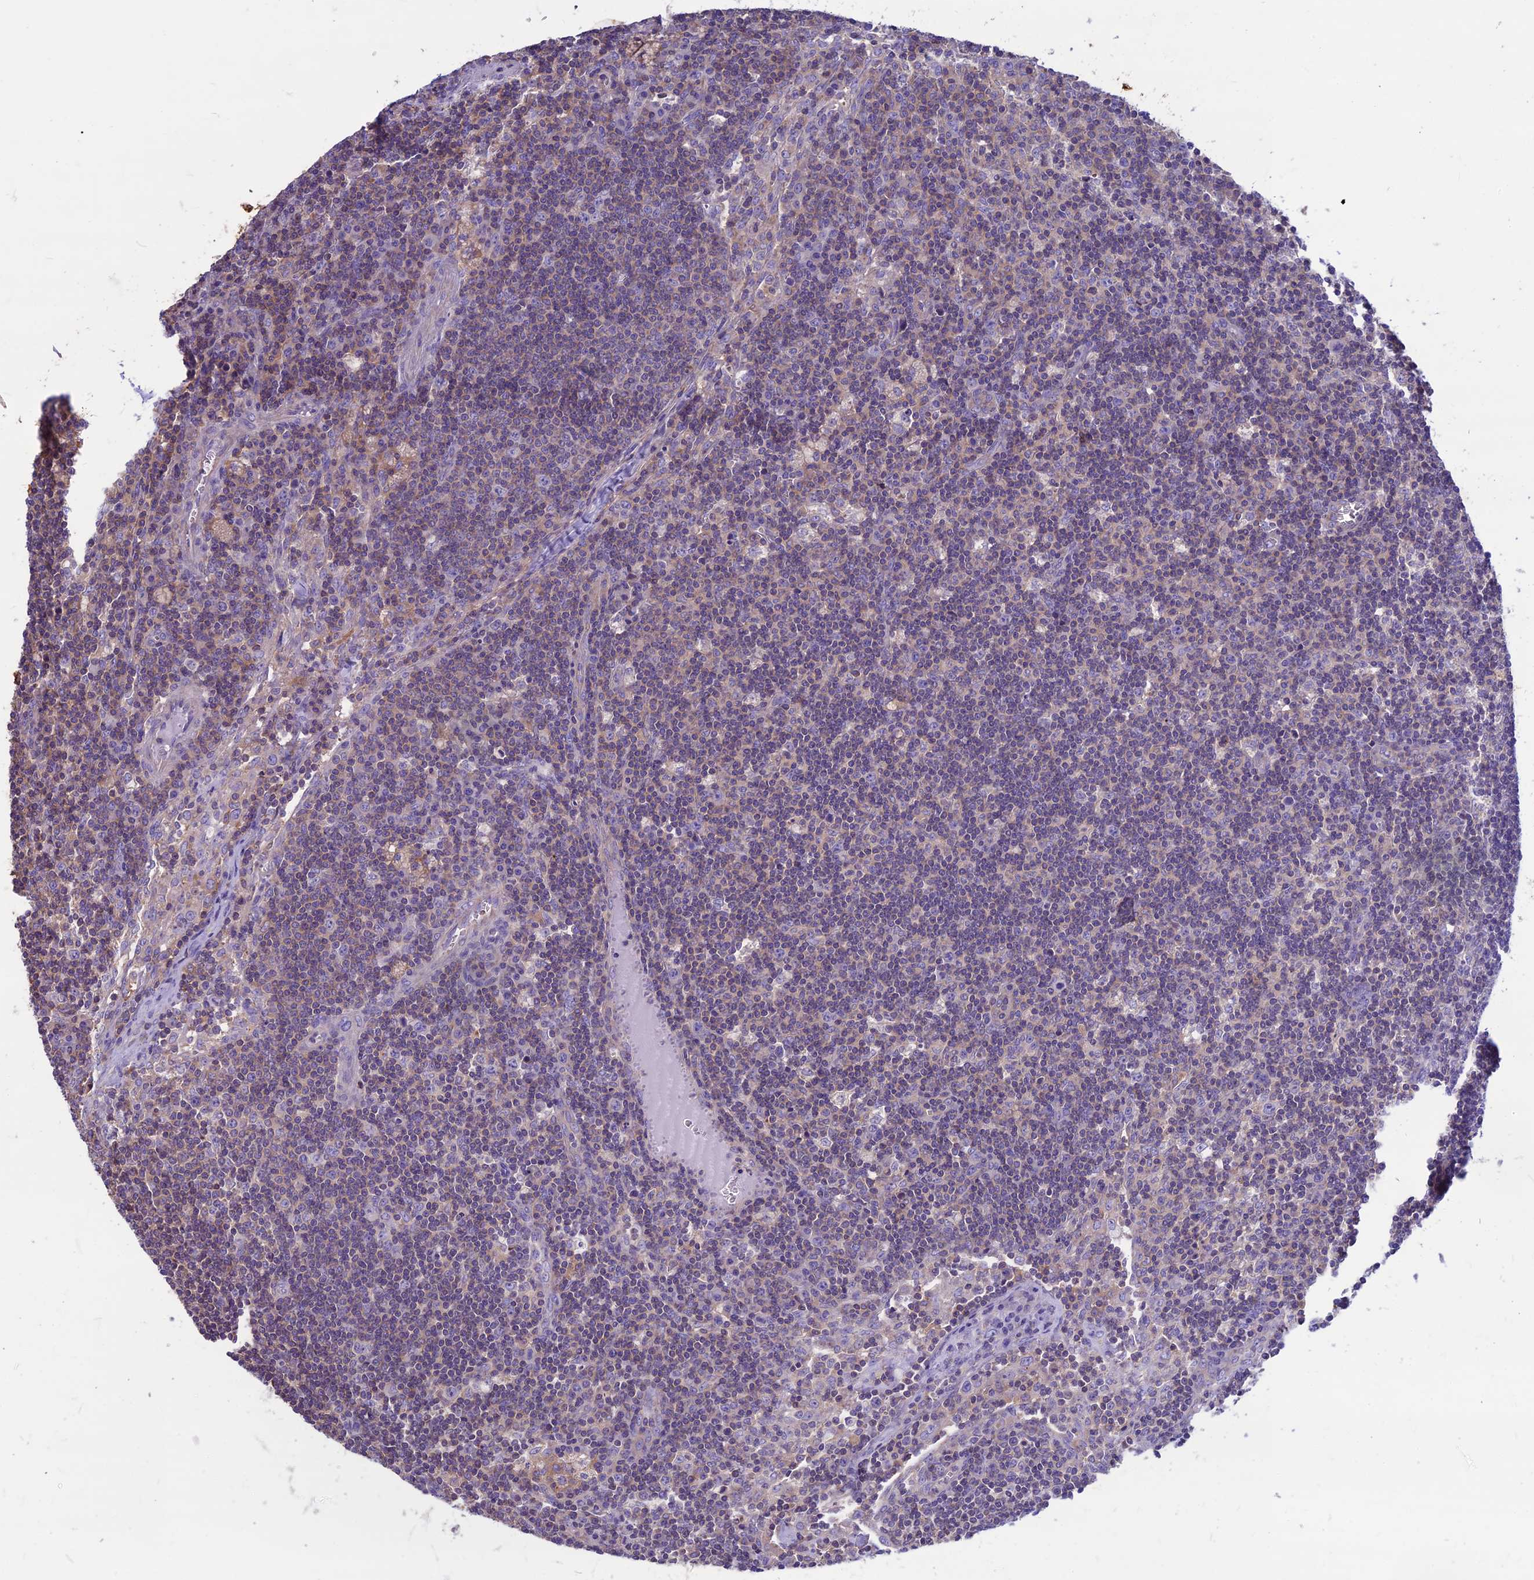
{"staining": {"intensity": "negative", "quantity": "none", "location": "none"}, "tissue": "lymph node", "cell_type": "Germinal center cells", "image_type": "normal", "snomed": [{"axis": "morphology", "description": "Normal tissue, NOS"}, {"axis": "topography", "description": "Lymph node"}], "caption": "This photomicrograph is of benign lymph node stained with IHC to label a protein in brown with the nuclei are counter-stained blue. There is no staining in germinal center cells.", "gene": "CDAN1", "patient": {"sex": "male", "age": 58}}